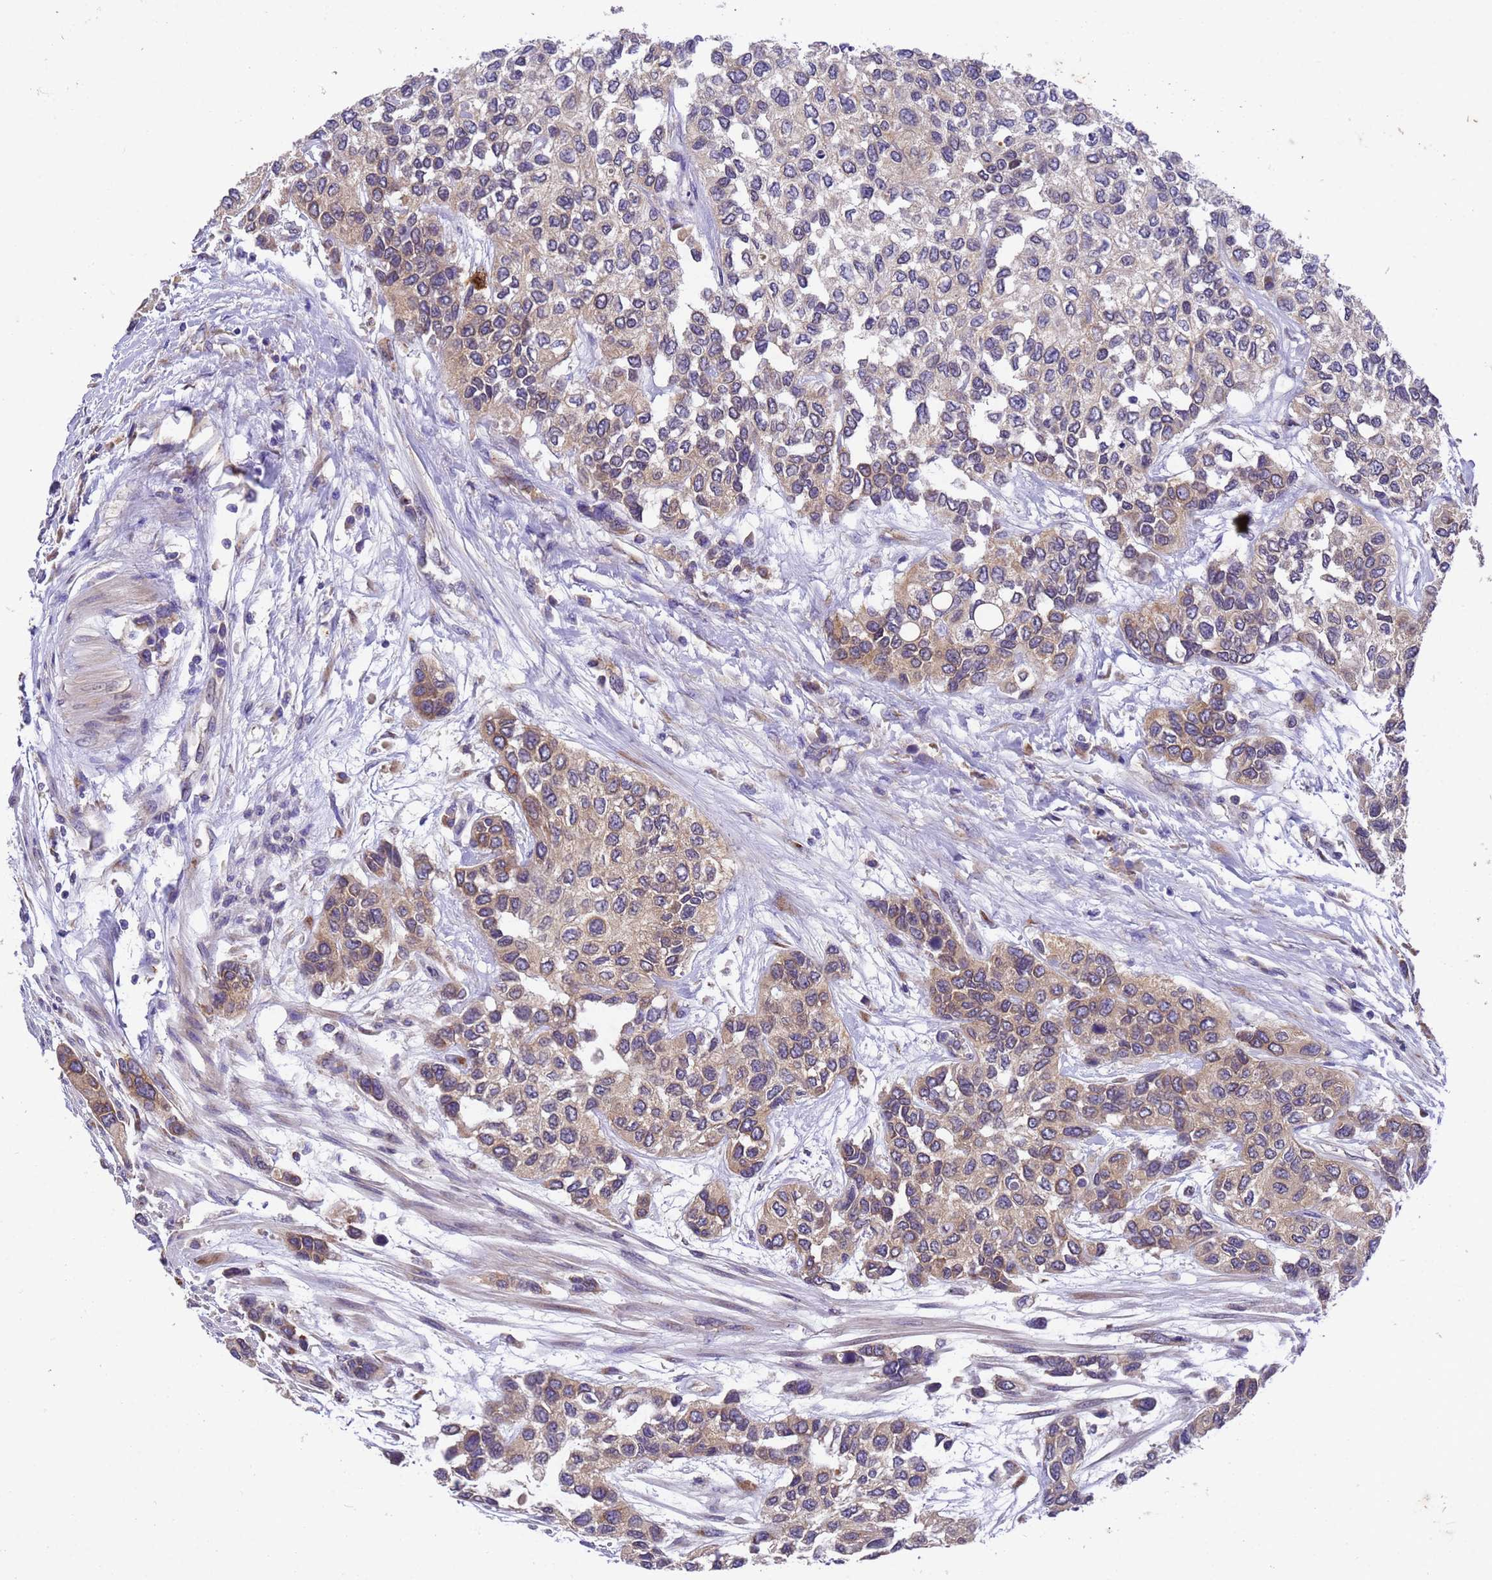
{"staining": {"intensity": "weak", "quantity": "25%-75%", "location": "cytoplasmic/membranous"}, "tissue": "urothelial cancer", "cell_type": "Tumor cells", "image_type": "cancer", "snomed": [{"axis": "morphology", "description": "Normal tissue, NOS"}, {"axis": "morphology", "description": "Urothelial carcinoma, High grade"}, {"axis": "topography", "description": "Vascular tissue"}, {"axis": "topography", "description": "Urinary bladder"}], "caption": "Immunohistochemical staining of human high-grade urothelial carcinoma reveals low levels of weak cytoplasmic/membranous staining in about 25%-75% of tumor cells.", "gene": "DCAF12L2", "patient": {"sex": "female", "age": 56}}